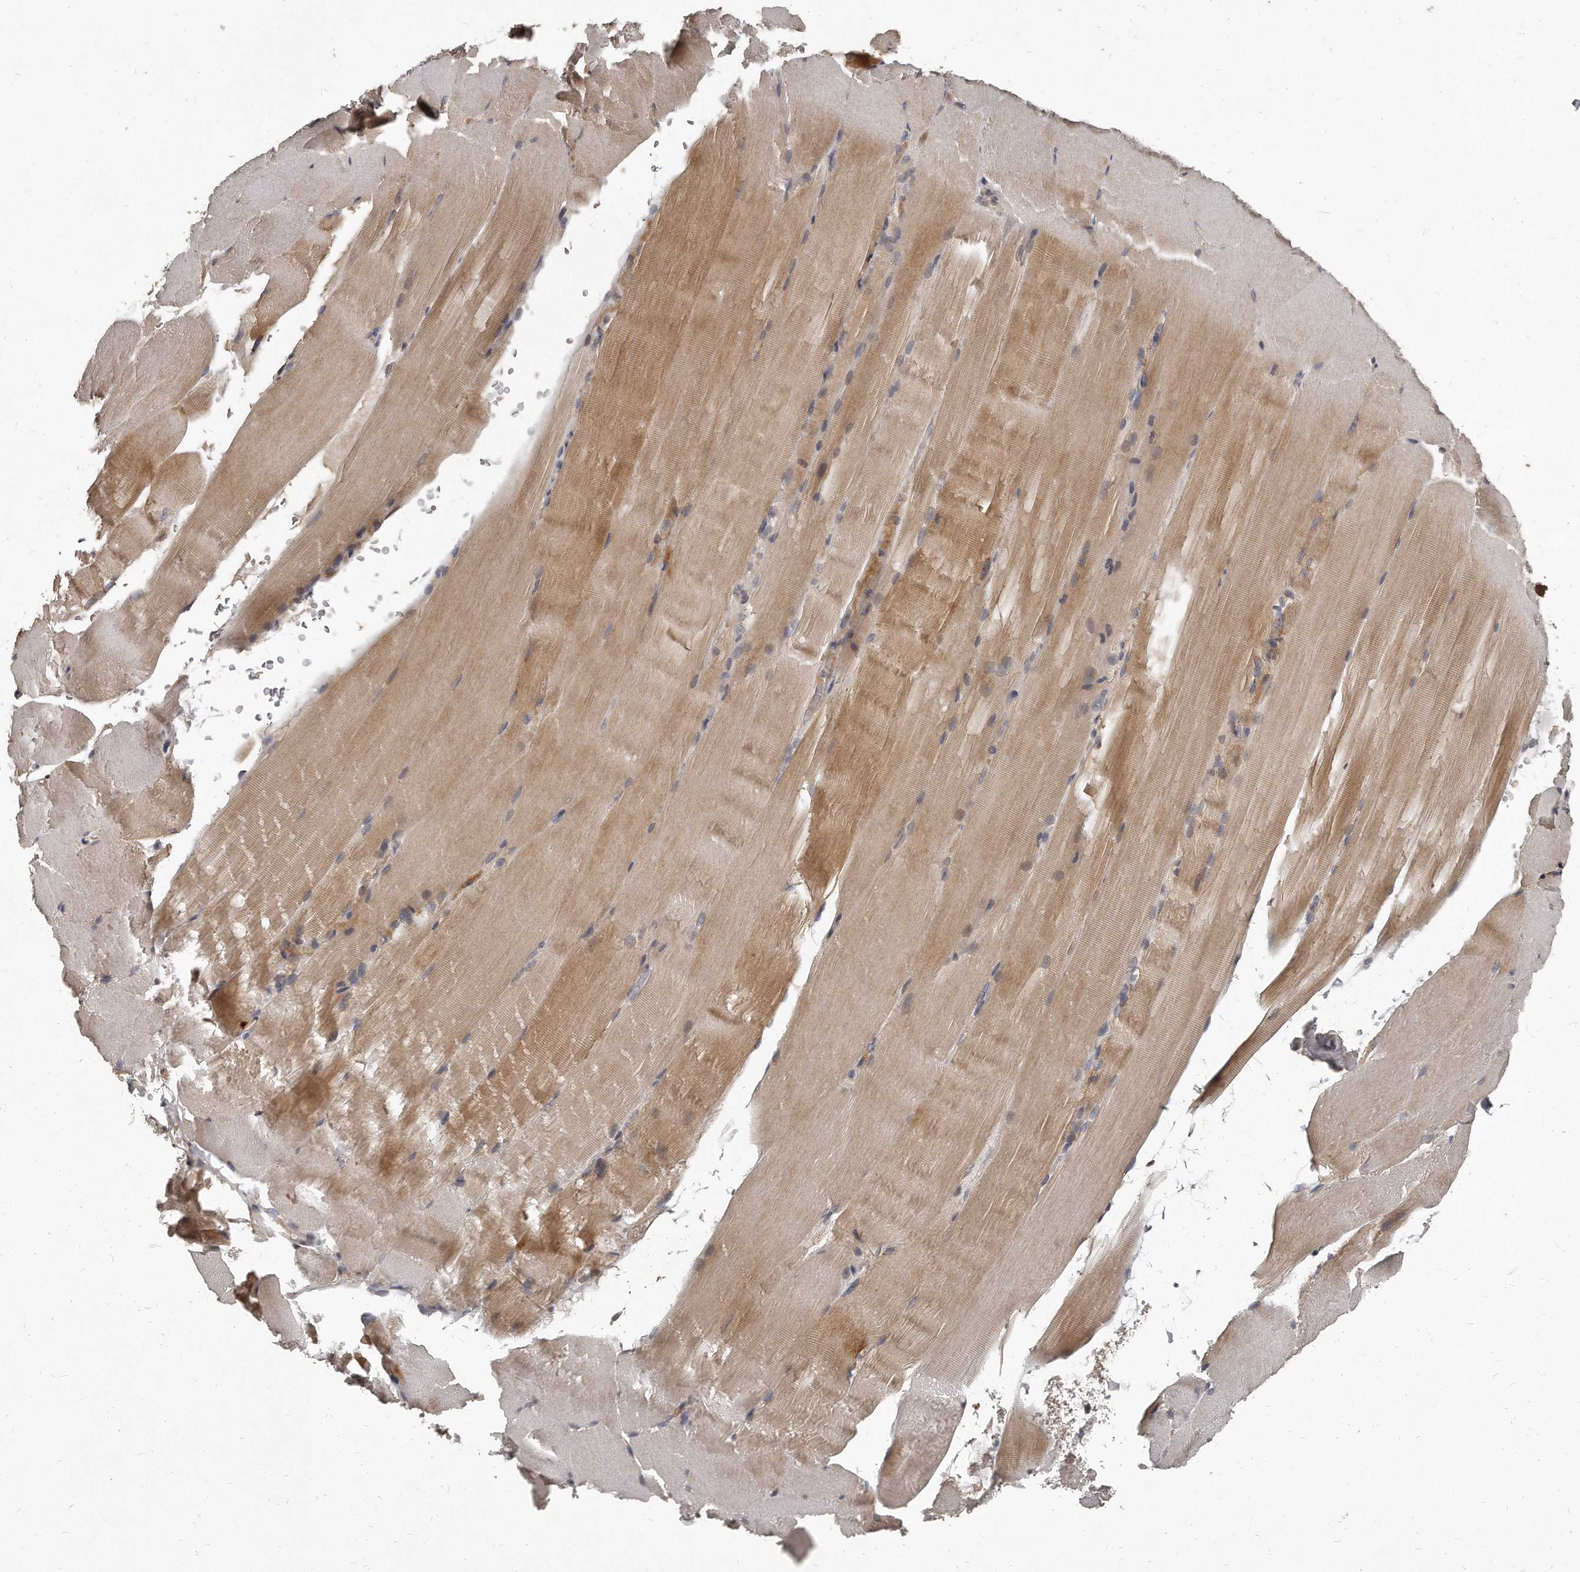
{"staining": {"intensity": "moderate", "quantity": "25%-75%", "location": "cytoplasmic/membranous"}, "tissue": "skeletal muscle", "cell_type": "Myocytes", "image_type": "normal", "snomed": [{"axis": "morphology", "description": "Normal tissue, NOS"}, {"axis": "topography", "description": "Skeletal muscle"}, {"axis": "topography", "description": "Parathyroid gland"}], "caption": "Skeletal muscle stained for a protein (brown) demonstrates moderate cytoplasmic/membranous positive positivity in about 25%-75% of myocytes.", "gene": "GRB10", "patient": {"sex": "female", "age": 37}}